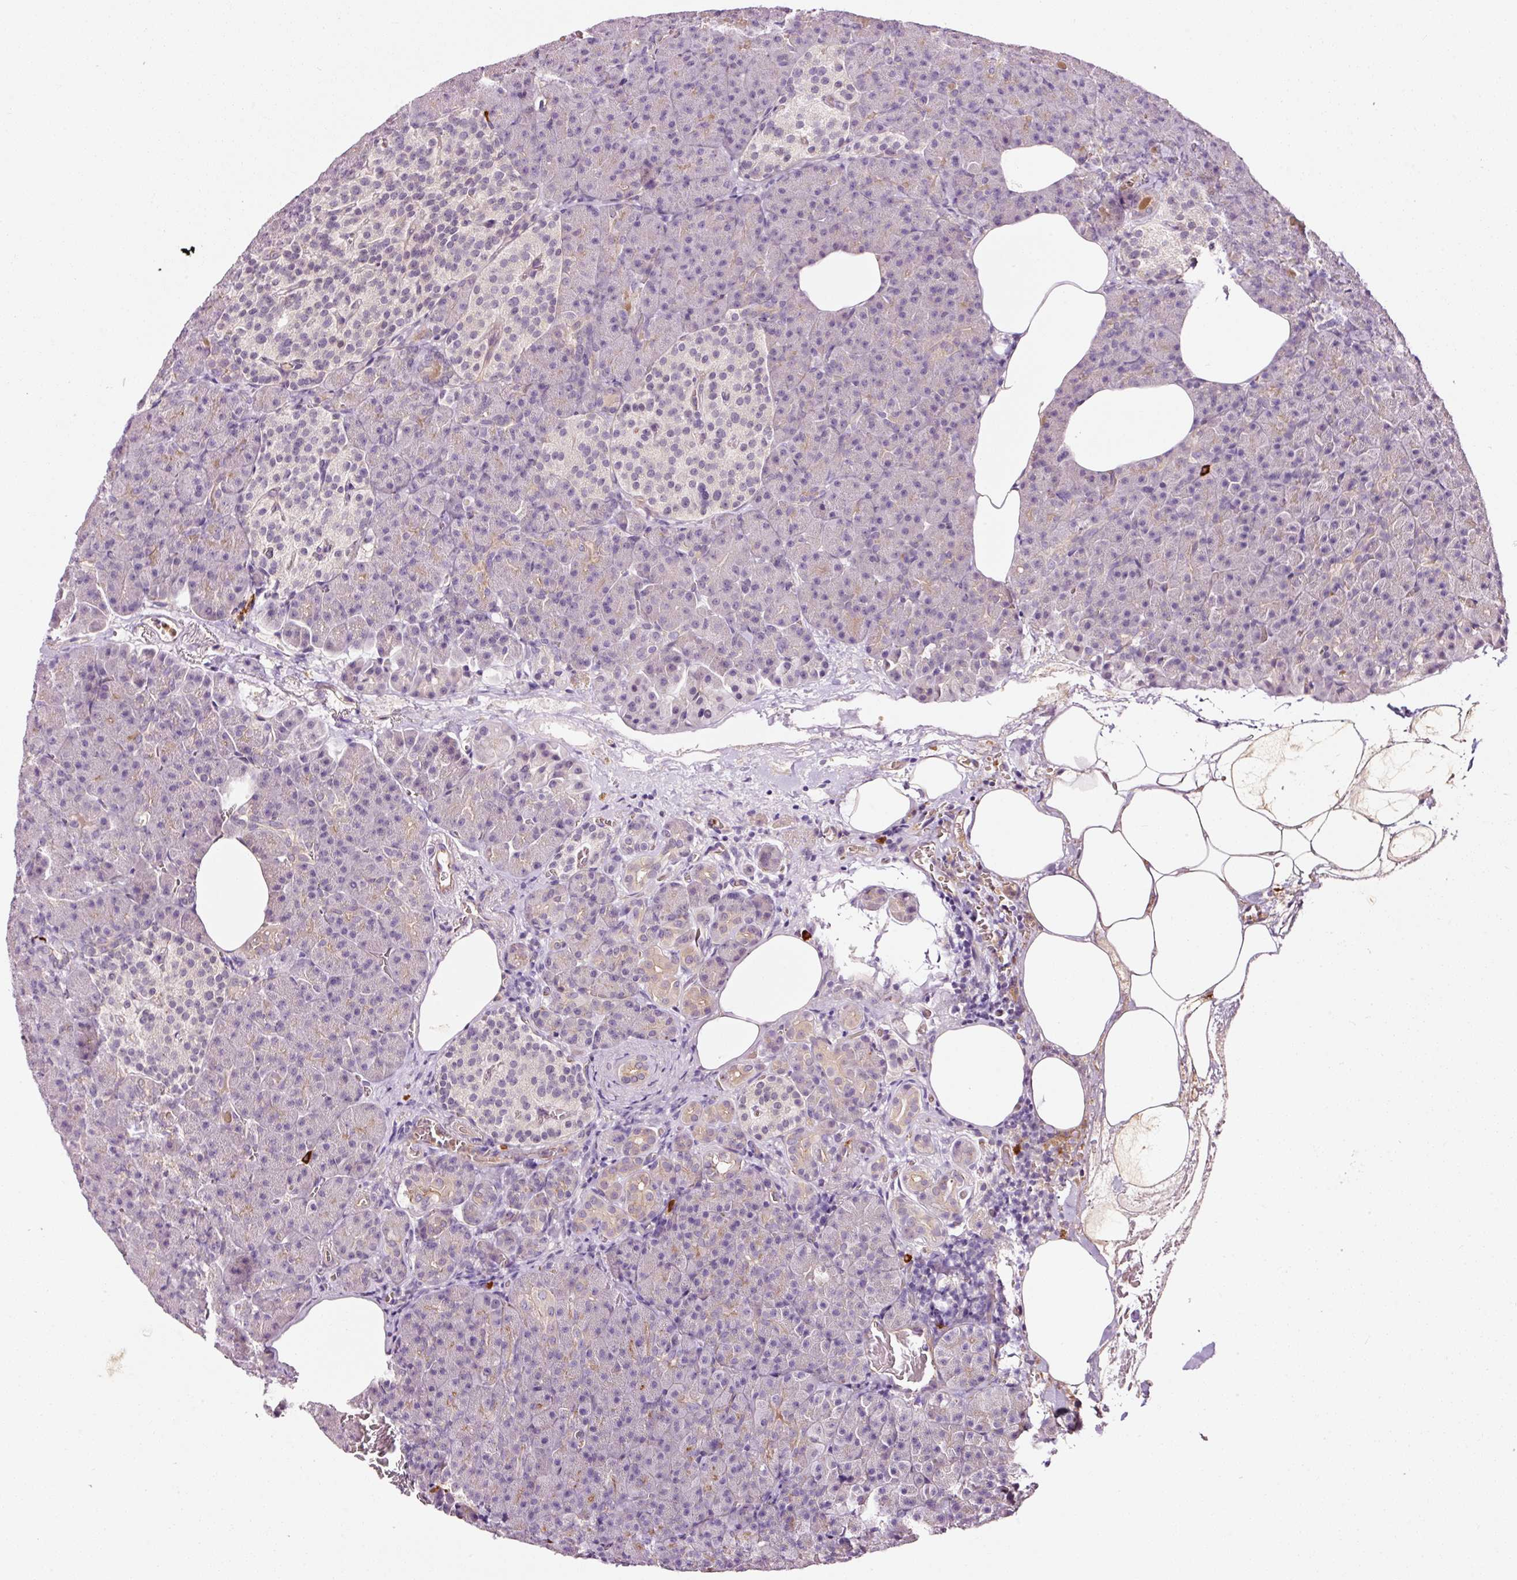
{"staining": {"intensity": "negative", "quantity": "none", "location": "none"}, "tissue": "pancreas", "cell_type": "Exocrine glandular cells", "image_type": "normal", "snomed": [{"axis": "morphology", "description": "Normal tissue, NOS"}, {"axis": "topography", "description": "Pancreas"}], "caption": "Immunohistochemical staining of normal pancreas displays no significant positivity in exocrine glandular cells. (IHC, brightfield microscopy, high magnification).", "gene": "ABCB4", "patient": {"sex": "female", "age": 74}}